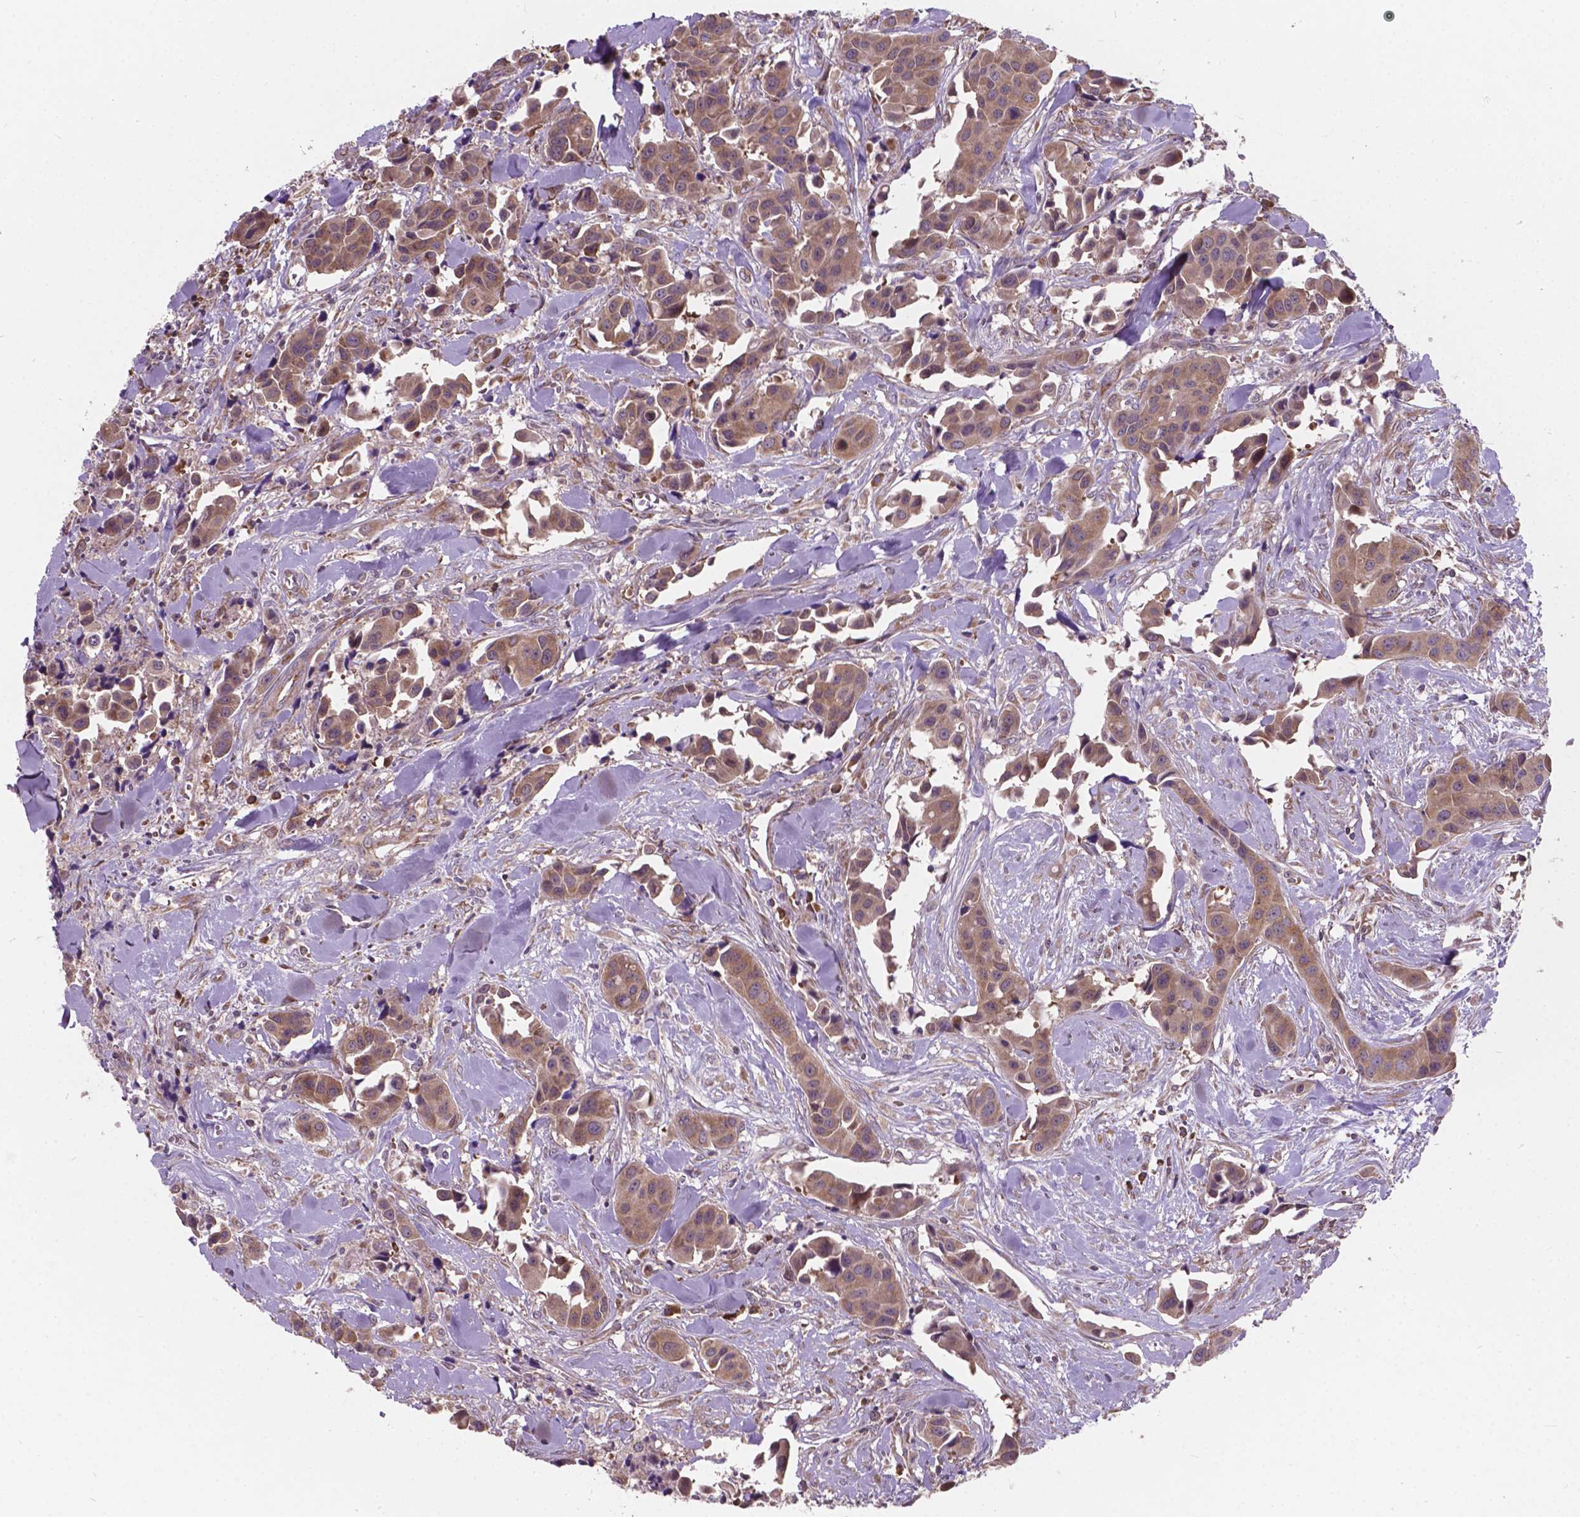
{"staining": {"intensity": "weak", "quantity": ">75%", "location": "cytoplasmic/membranous"}, "tissue": "head and neck cancer", "cell_type": "Tumor cells", "image_type": "cancer", "snomed": [{"axis": "morphology", "description": "Adenocarcinoma, NOS"}, {"axis": "topography", "description": "Head-Neck"}], "caption": "An image showing weak cytoplasmic/membranous expression in approximately >75% of tumor cells in adenocarcinoma (head and neck), as visualized by brown immunohistochemical staining.", "gene": "MRPL33", "patient": {"sex": "male", "age": 76}}